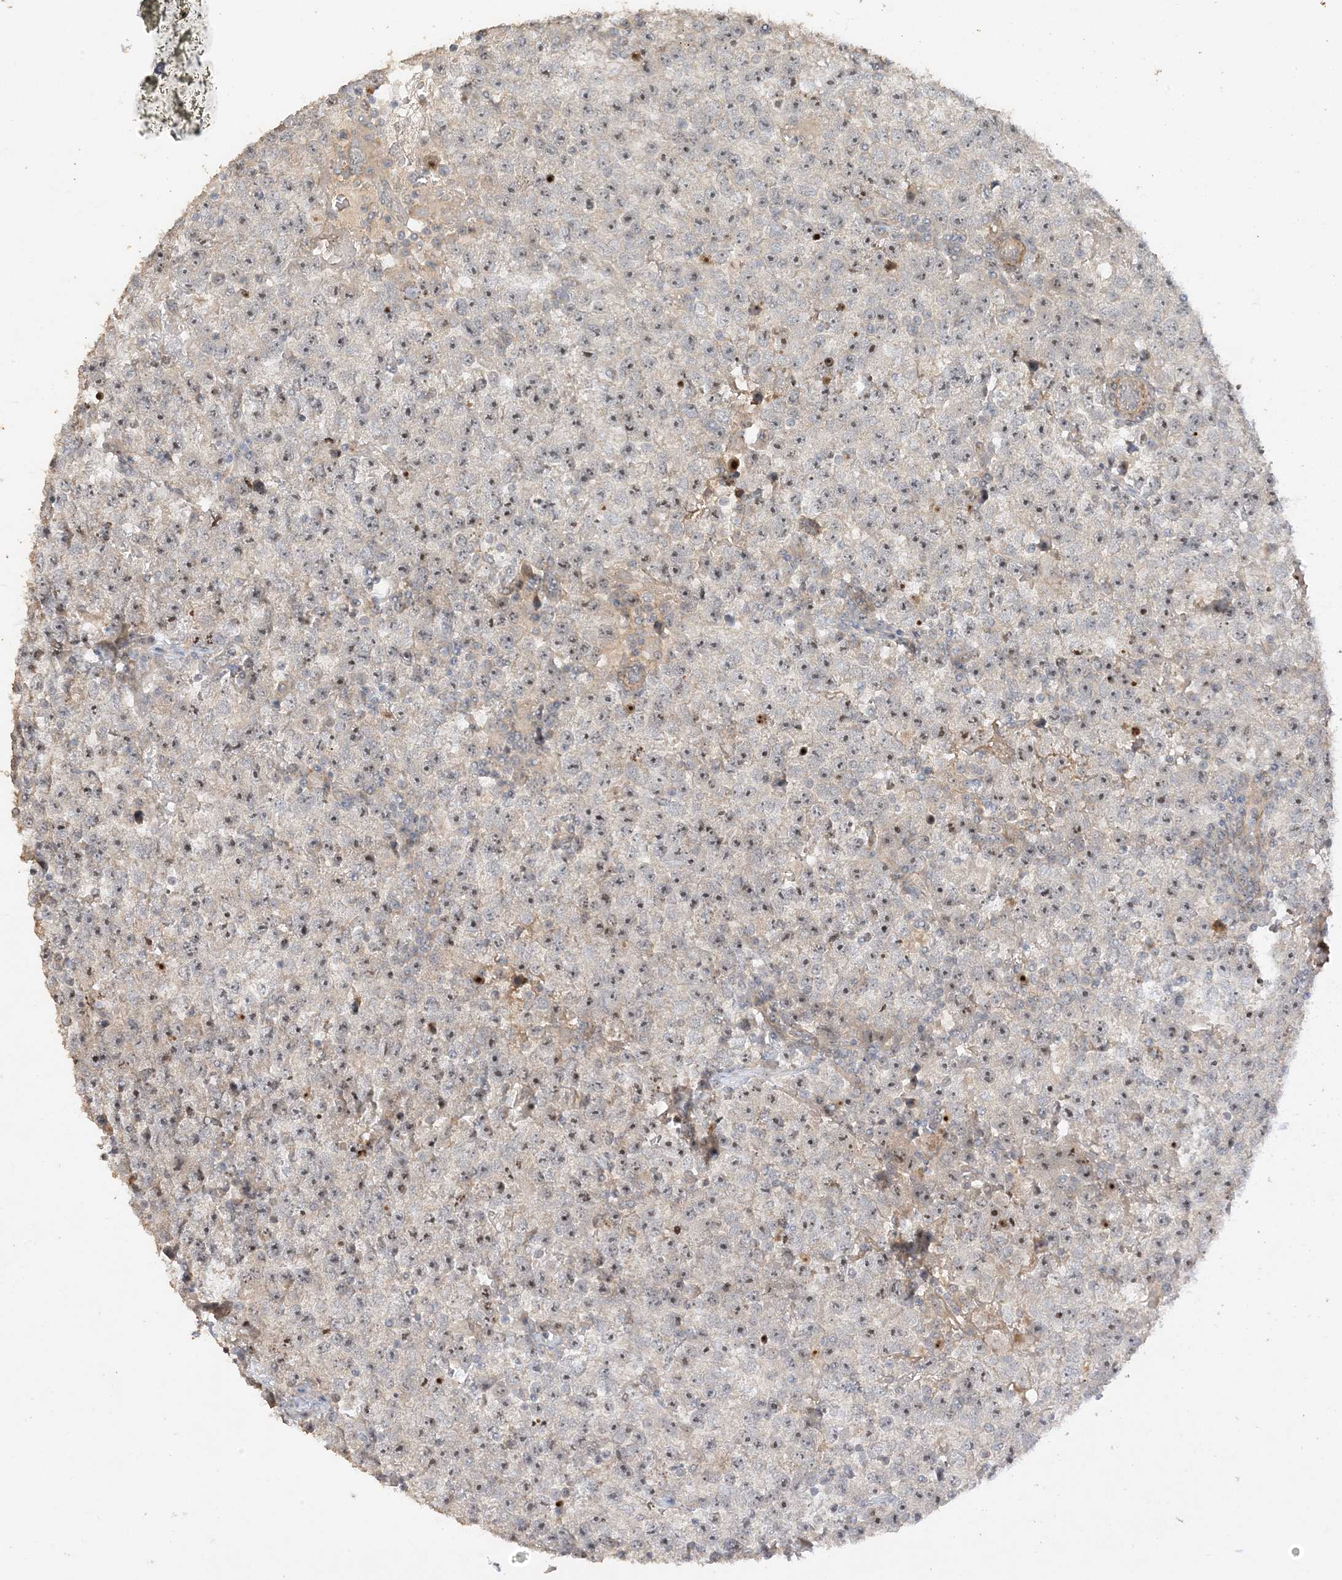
{"staining": {"intensity": "moderate", "quantity": "25%-75%", "location": "nuclear"}, "tissue": "testis cancer", "cell_type": "Tumor cells", "image_type": "cancer", "snomed": [{"axis": "morphology", "description": "Seminoma, NOS"}, {"axis": "topography", "description": "Testis"}], "caption": "A high-resolution histopathology image shows IHC staining of testis seminoma, which demonstrates moderate nuclear positivity in about 25%-75% of tumor cells.", "gene": "DDX18", "patient": {"sex": "male", "age": 22}}